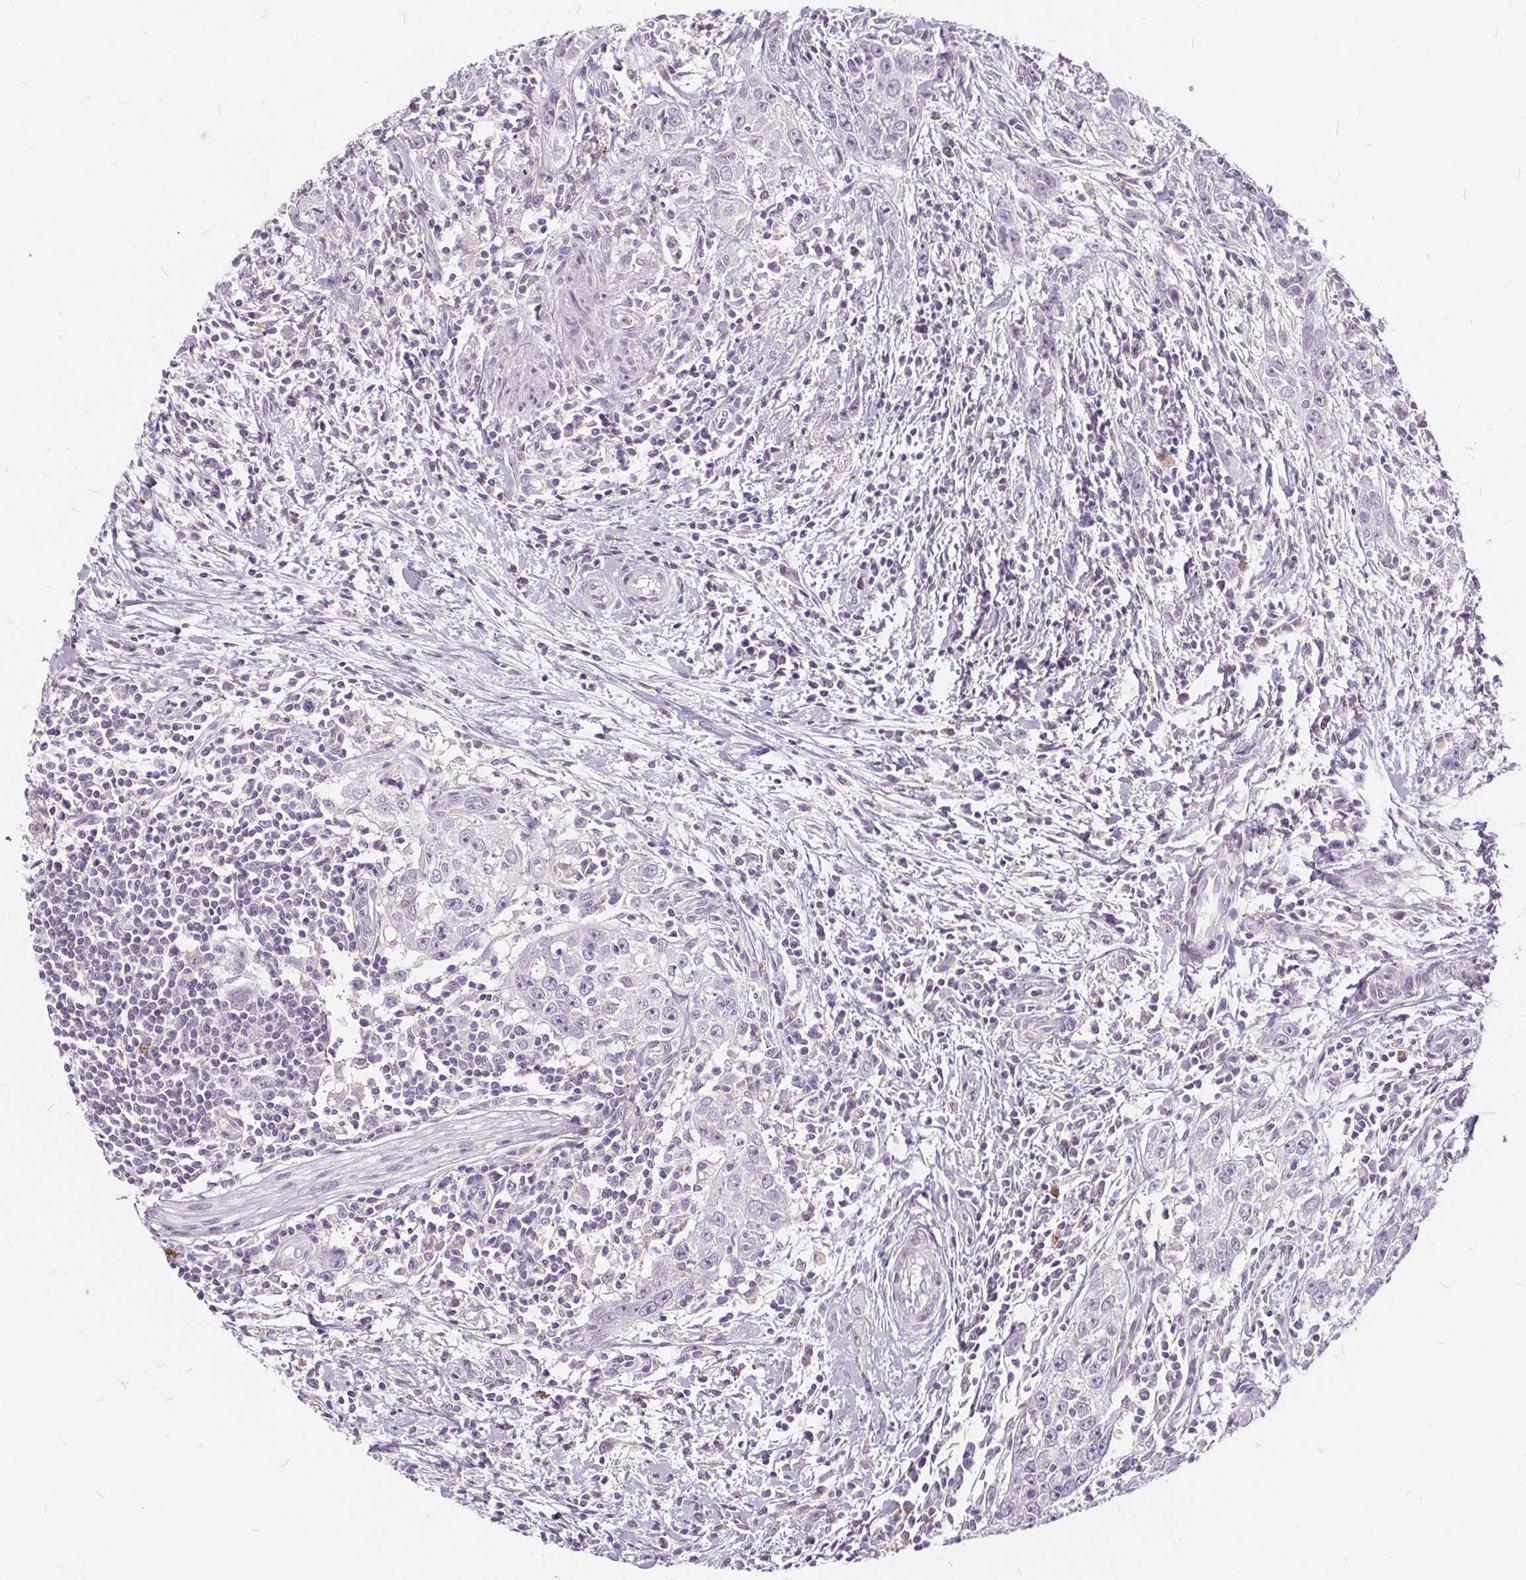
{"staining": {"intensity": "negative", "quantity": "none", "location": "none"}, "tissue": "urothelial cancer", "cell_type": "Tumor cells", "image_type": "cancer", "snomed": [{"axis": "morphology", "description": "Urothelial carcinoma, High grade"}, {"axis": "topography", "description": "Urinary bladder"}], "caption": "Immunohistochemistry (IHC) of human high-grade urothelial carcinoma exhibits no staining in tumor cells.", "gene": "HAAO", "patient": {"sex": "male", "age": 83}}